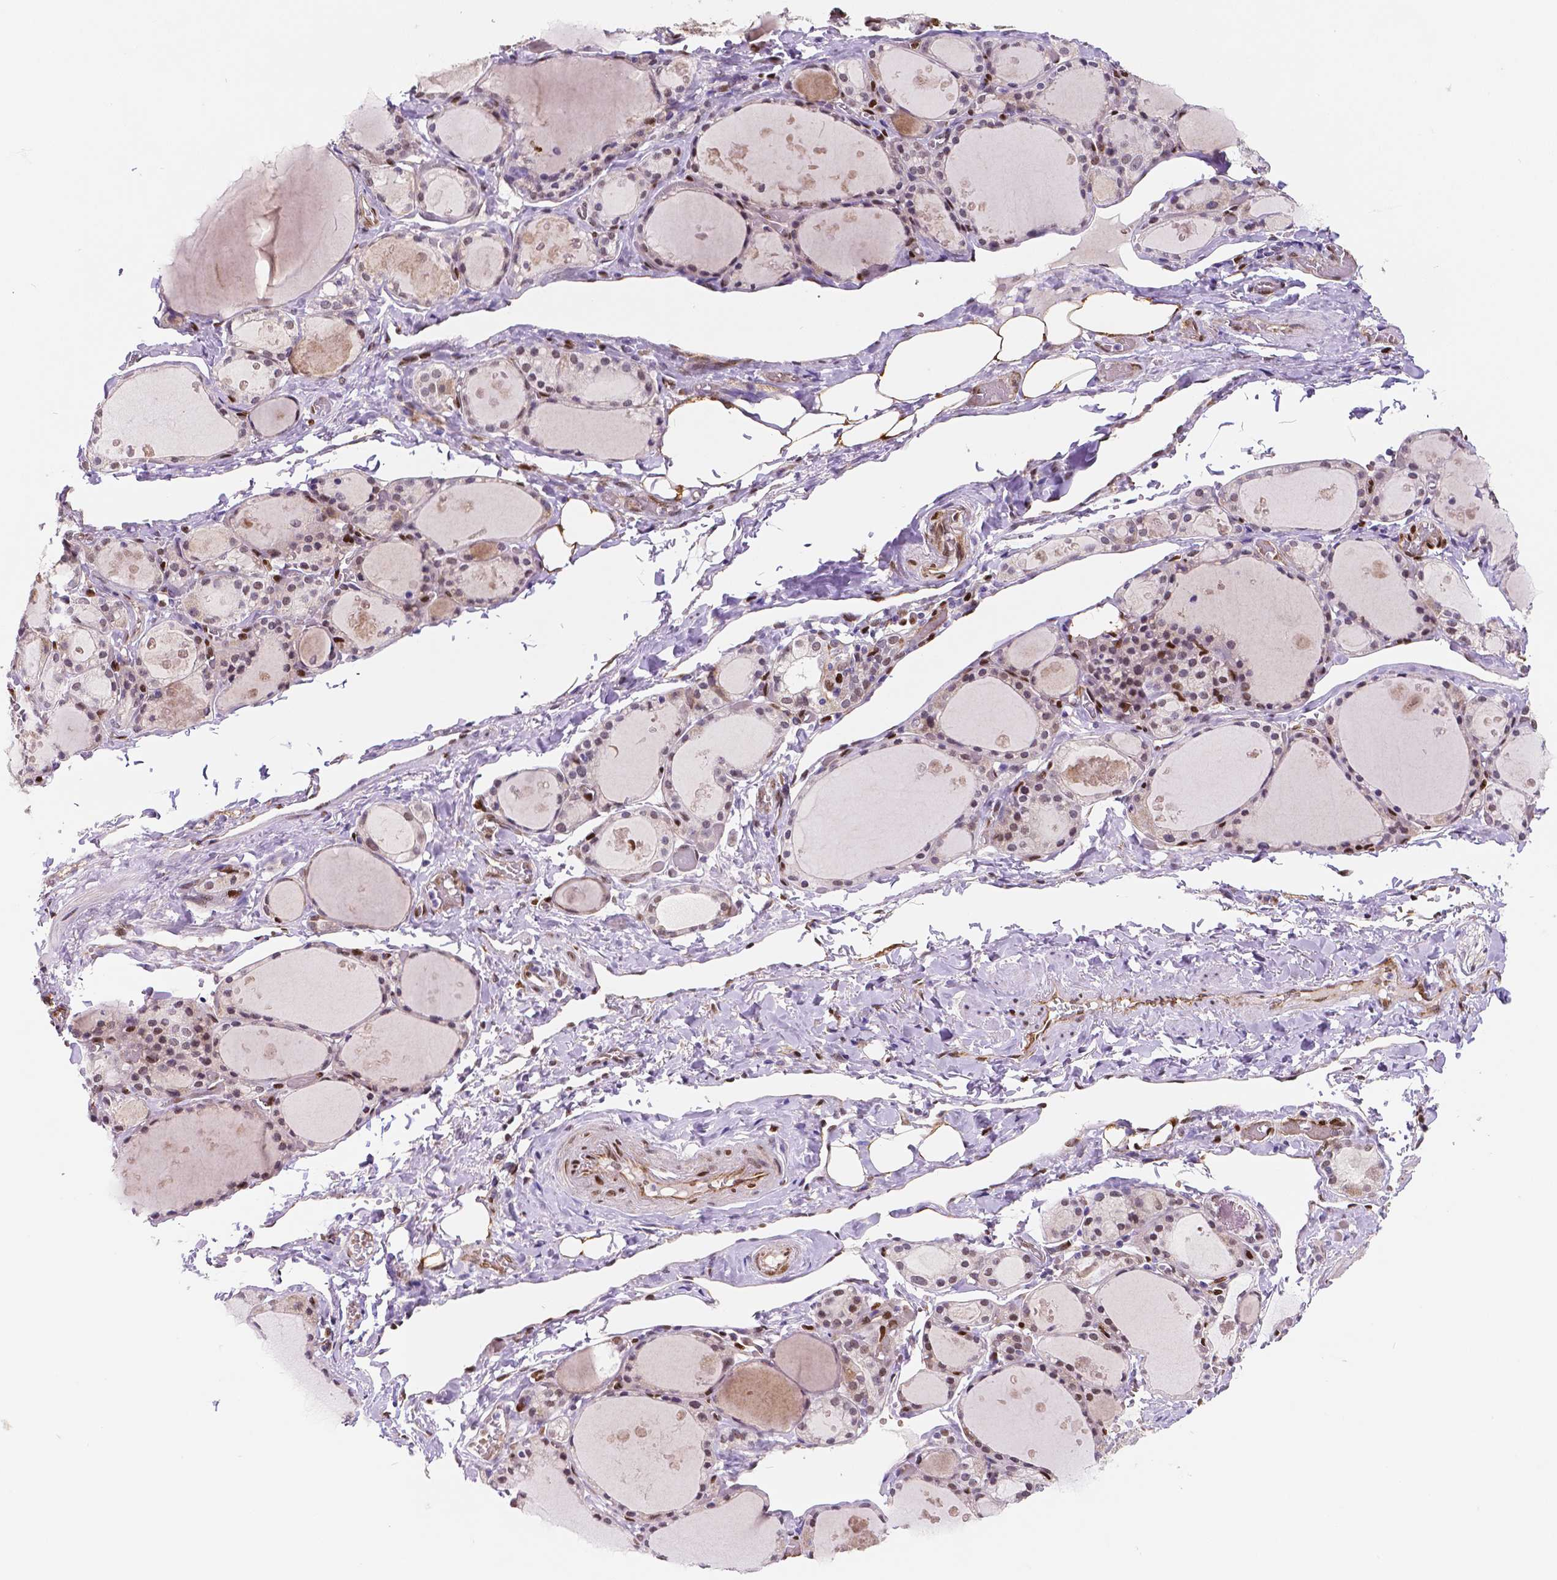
{"staining": {"intensity": "moderate", "quantity": "25%-75%", "location": "nuclear"}, "tissue": "thyroid gland", "cell_type": "Glandular cells", "image_type": "normal", "snomed": [{"axis": "morphology", "description": "Normal tissue, NOS"}, {"axis": "topography", "description": "Thyroid gland"}], "caption": "A brown stain labels moderate nuclear staining of a protein in glandular cells of unremarkable human thyroid gland. The staining was performed using DAB, with brown indicating positive protein expression. Nuclei are stained blue with hematoxylin.", "gene": "MEF2C", "patient": {"sex": "male", "age": 68}}